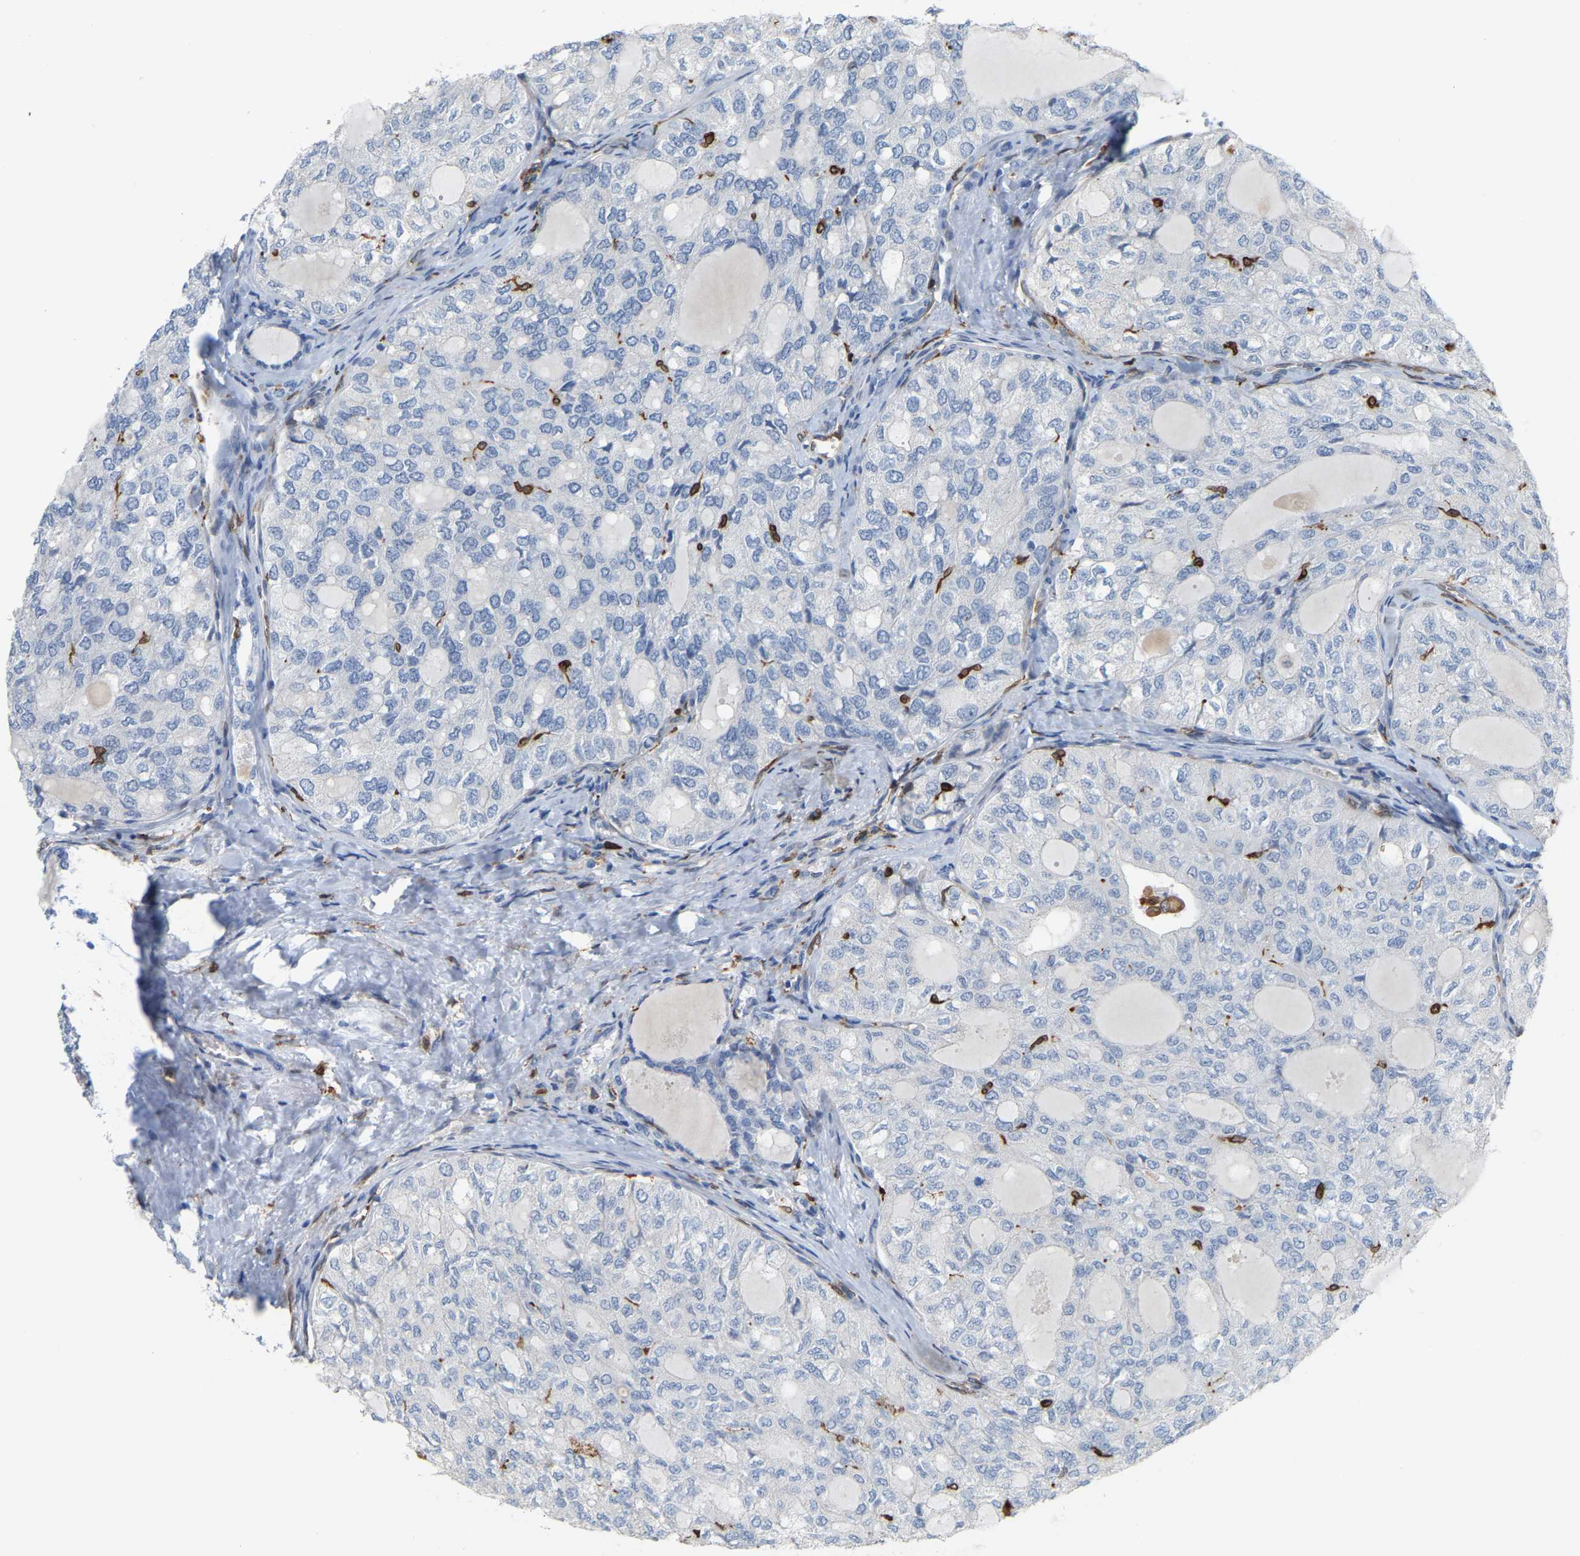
{"staining": {"intensity": "negative", "quantity": "none", "location": "none"}, "tissue": "thyroid cancer", "cell_type": "Tumor cells", "image_type": "cancer", "snomed": [{"axis": "morphology", "description": "Follicular adenoma carcinoma, NOS"}, {"axis": "topography", "description": "Thyroid gland"}], "caption": "A photomicrograph of thyroid cancer stained for a protein exhibits no brown staining in tumor cells.", "gene": "PTGS1", "patient": {"sex": "male", "age": 75}}